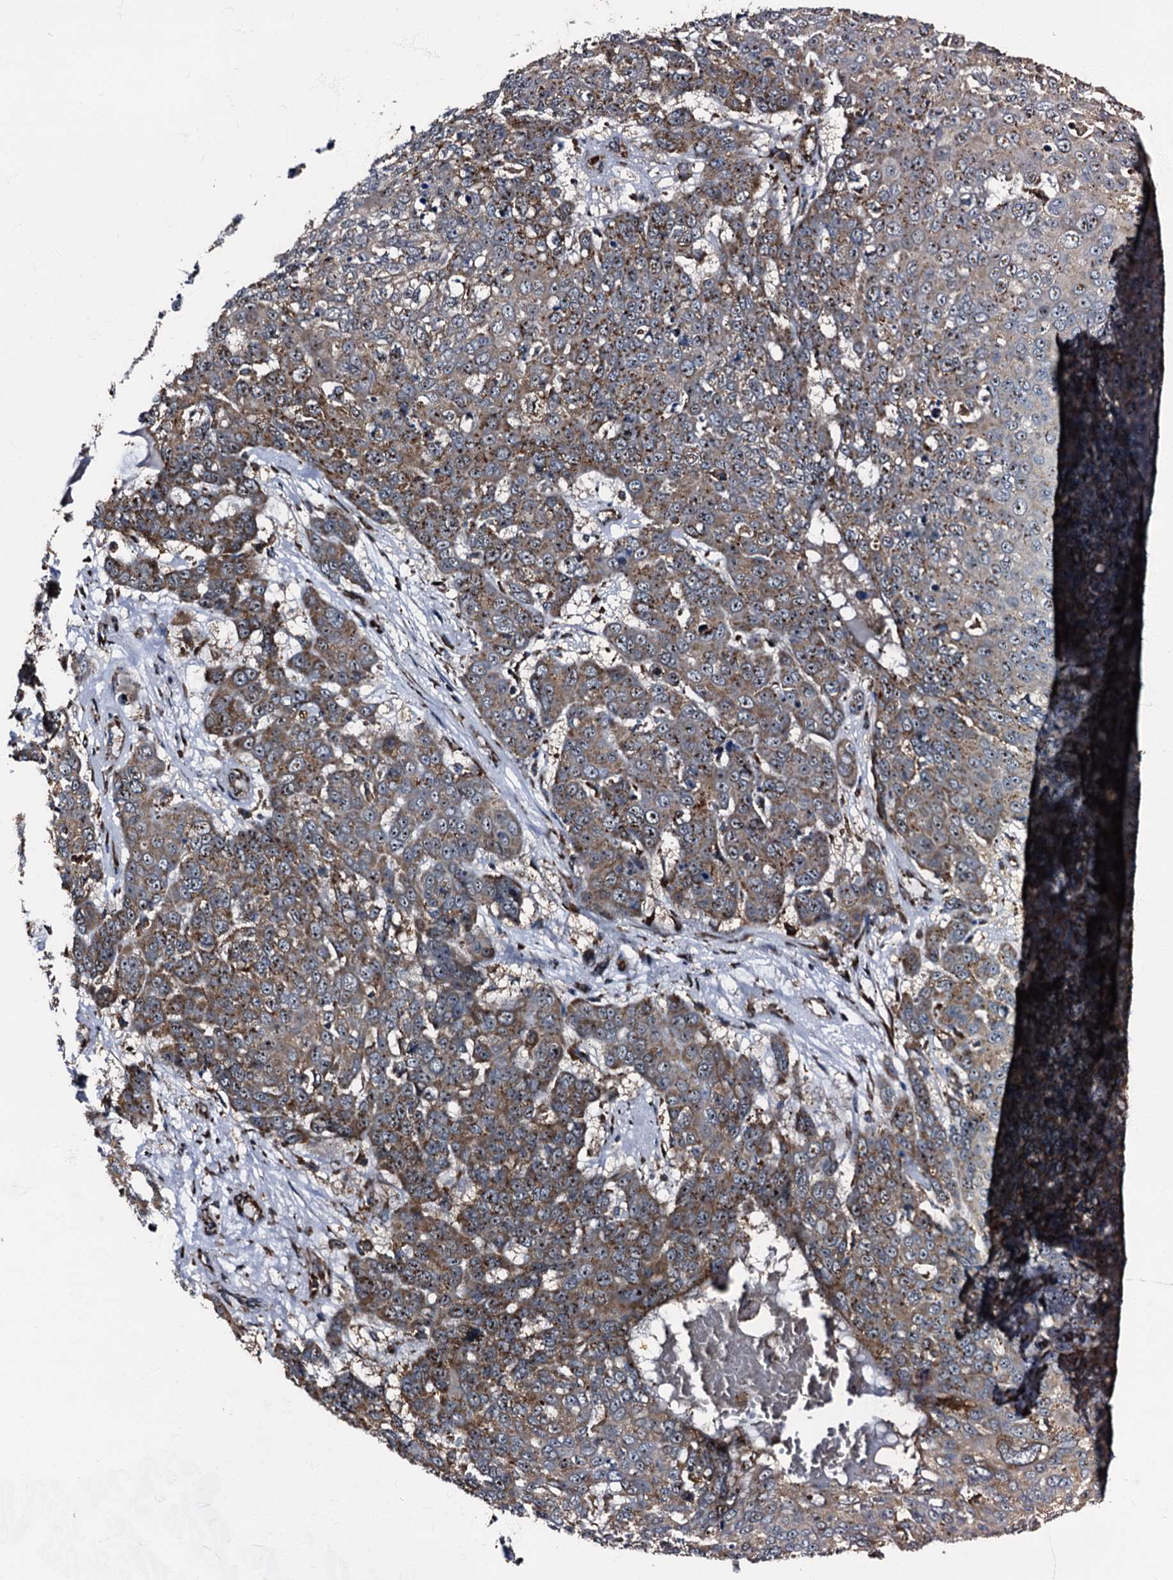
{"staining": {"intensity": "moderate", "quantity": "25%-75%", "location": "cytoplasmic/membranous"}, "tissue": "skin cancer", "cell_type": "Tumor cells", "image_type": "cancer", "snomed": [{"axis": "morphology", "description": "Squamous cell carcinoma, NOS"}, {"axis": "topography", "description": "Skin"}], "caption": "IHC micrograph of skin cancer stained for a protein (brown), which exhibits medium levels of moderate cytoplasmic/membranous positivity in approximately 25%-75% of tumor cells.", "gene": "ATP2C1", "patient": {"sex": "male", "age": 71}}